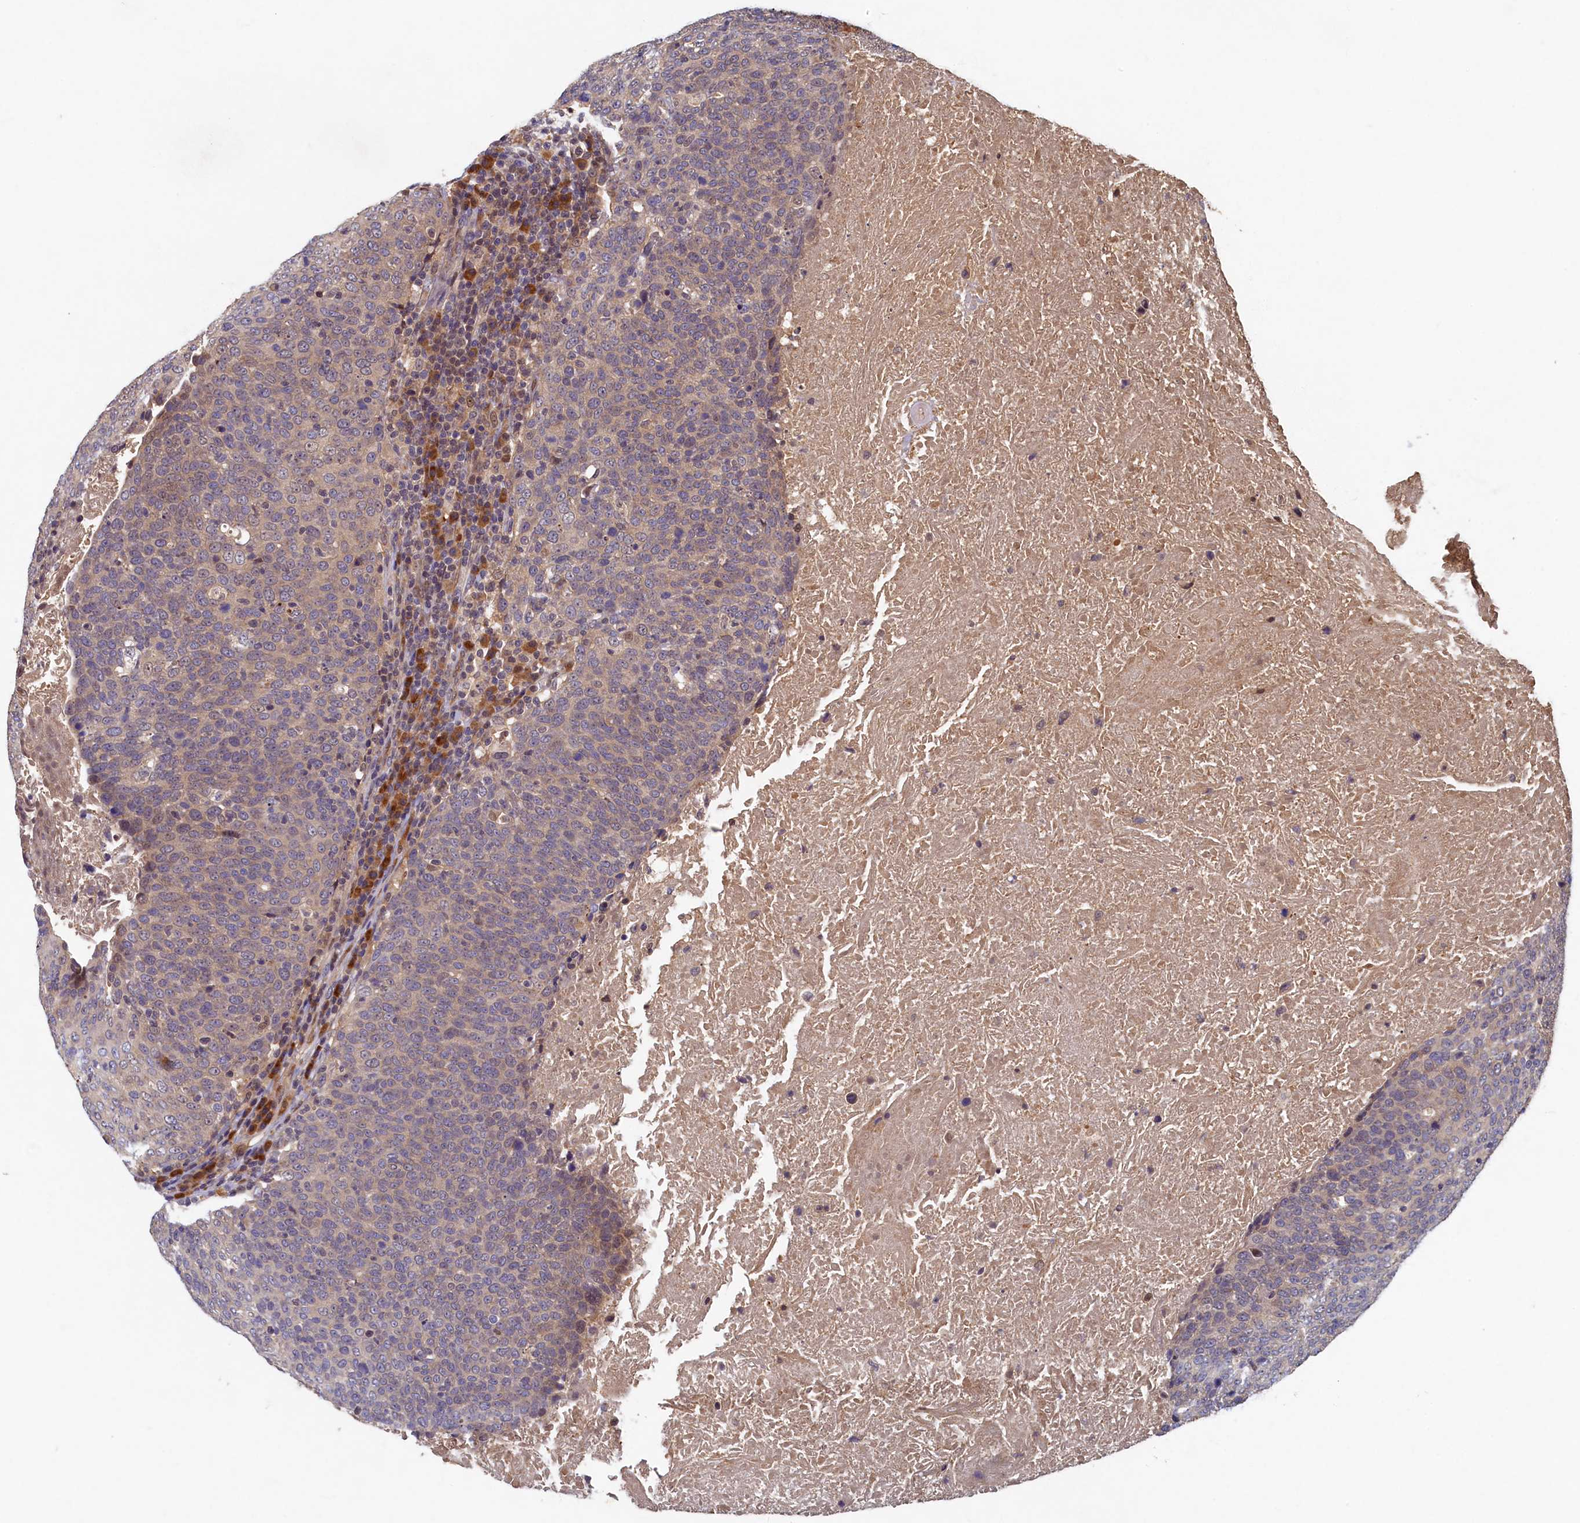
{"staining": {"intensity": "weak", "quantity": "<25%", "location": "cytoplasmic/membranous"}, "tissue": "head and neck cancer", "cell_type": "Tumor cells", "image_type": "cancer", "snomed": [{"axis": "morphology", "description": "Squamous cell carcinoma, NOS"}, {"axis": "morphology", "description": "Squamous cell carcinoma, metastatic, NOS"}, {"axis": "topography", "description": "Lymph node"}, {"axis": "topography", "description": "Head-Neck"}], "caption": "DAB immunohistochemical staining of human head and neck metastatic squamous cell carcinoma demonstrates no significant staining in tumor cells. (Stains: DAB (3,3'-diaminobenzidine) IHC with hematoxylin counter stain, Microscopy: brightfield microscopy at high magnification).", "gene": "LCMT2", "patient": {"sex": "male", "age": 62}}